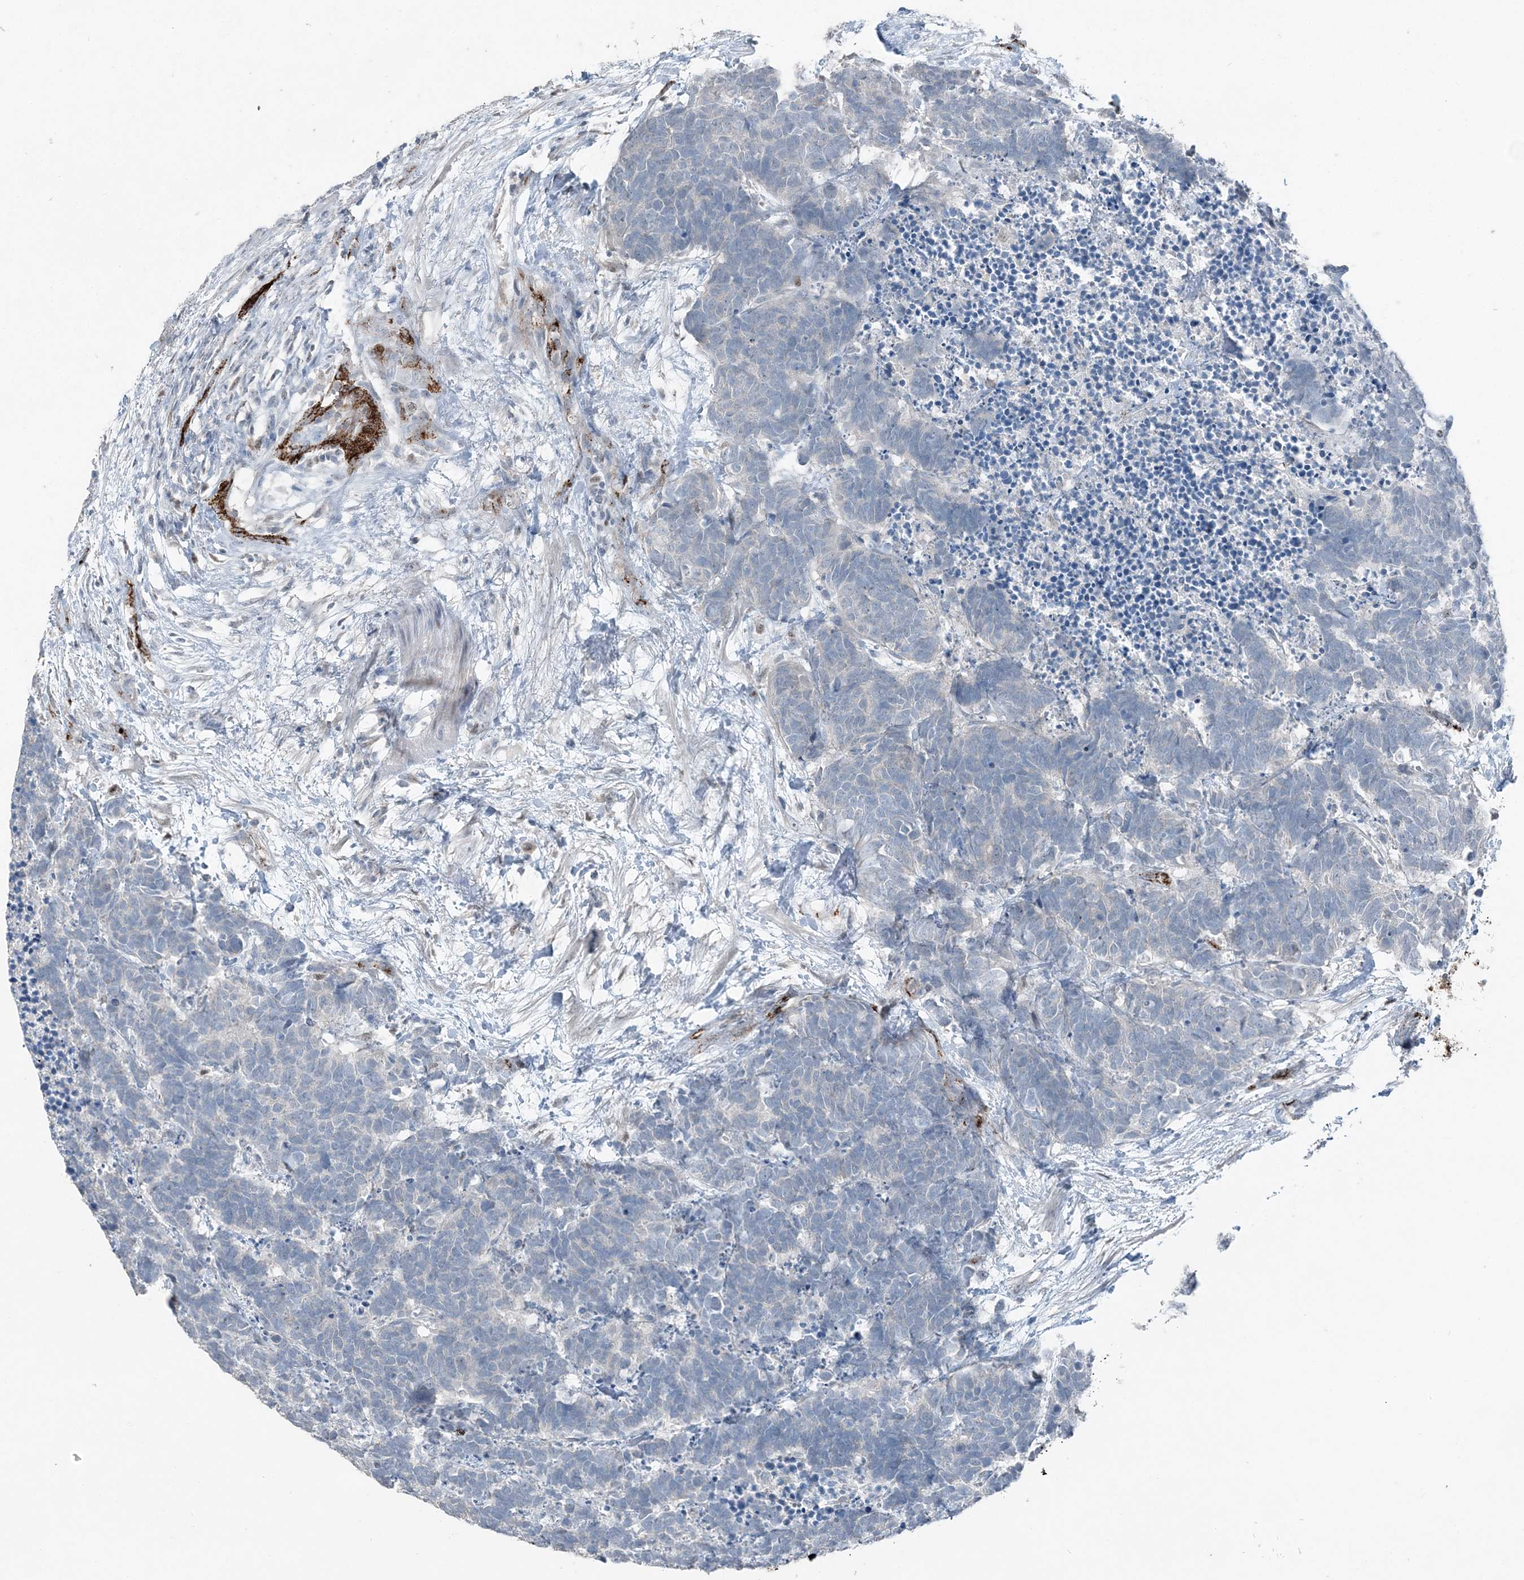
{"staining": {"intensity": "negative", "quantity": "none", "location": "none"}, "tissue": "carcinoid", "cell_type": "Tumor cells", "image_type": "cancer", "snomed": [{"axis": "morphology", "description": "Carcinoma, NOS"}, {"axis": "morphology", "description": "Carcinoid, malignant, NOS"}, {"axis": "topography", "description": "Urinary bladder"}], "caption": "Histopathology image shows no protein staining in tumor cells of malignant carcinoid tissue.", "gene": "ELOVL7", "patient": {"sex": "male", "age": 57}}